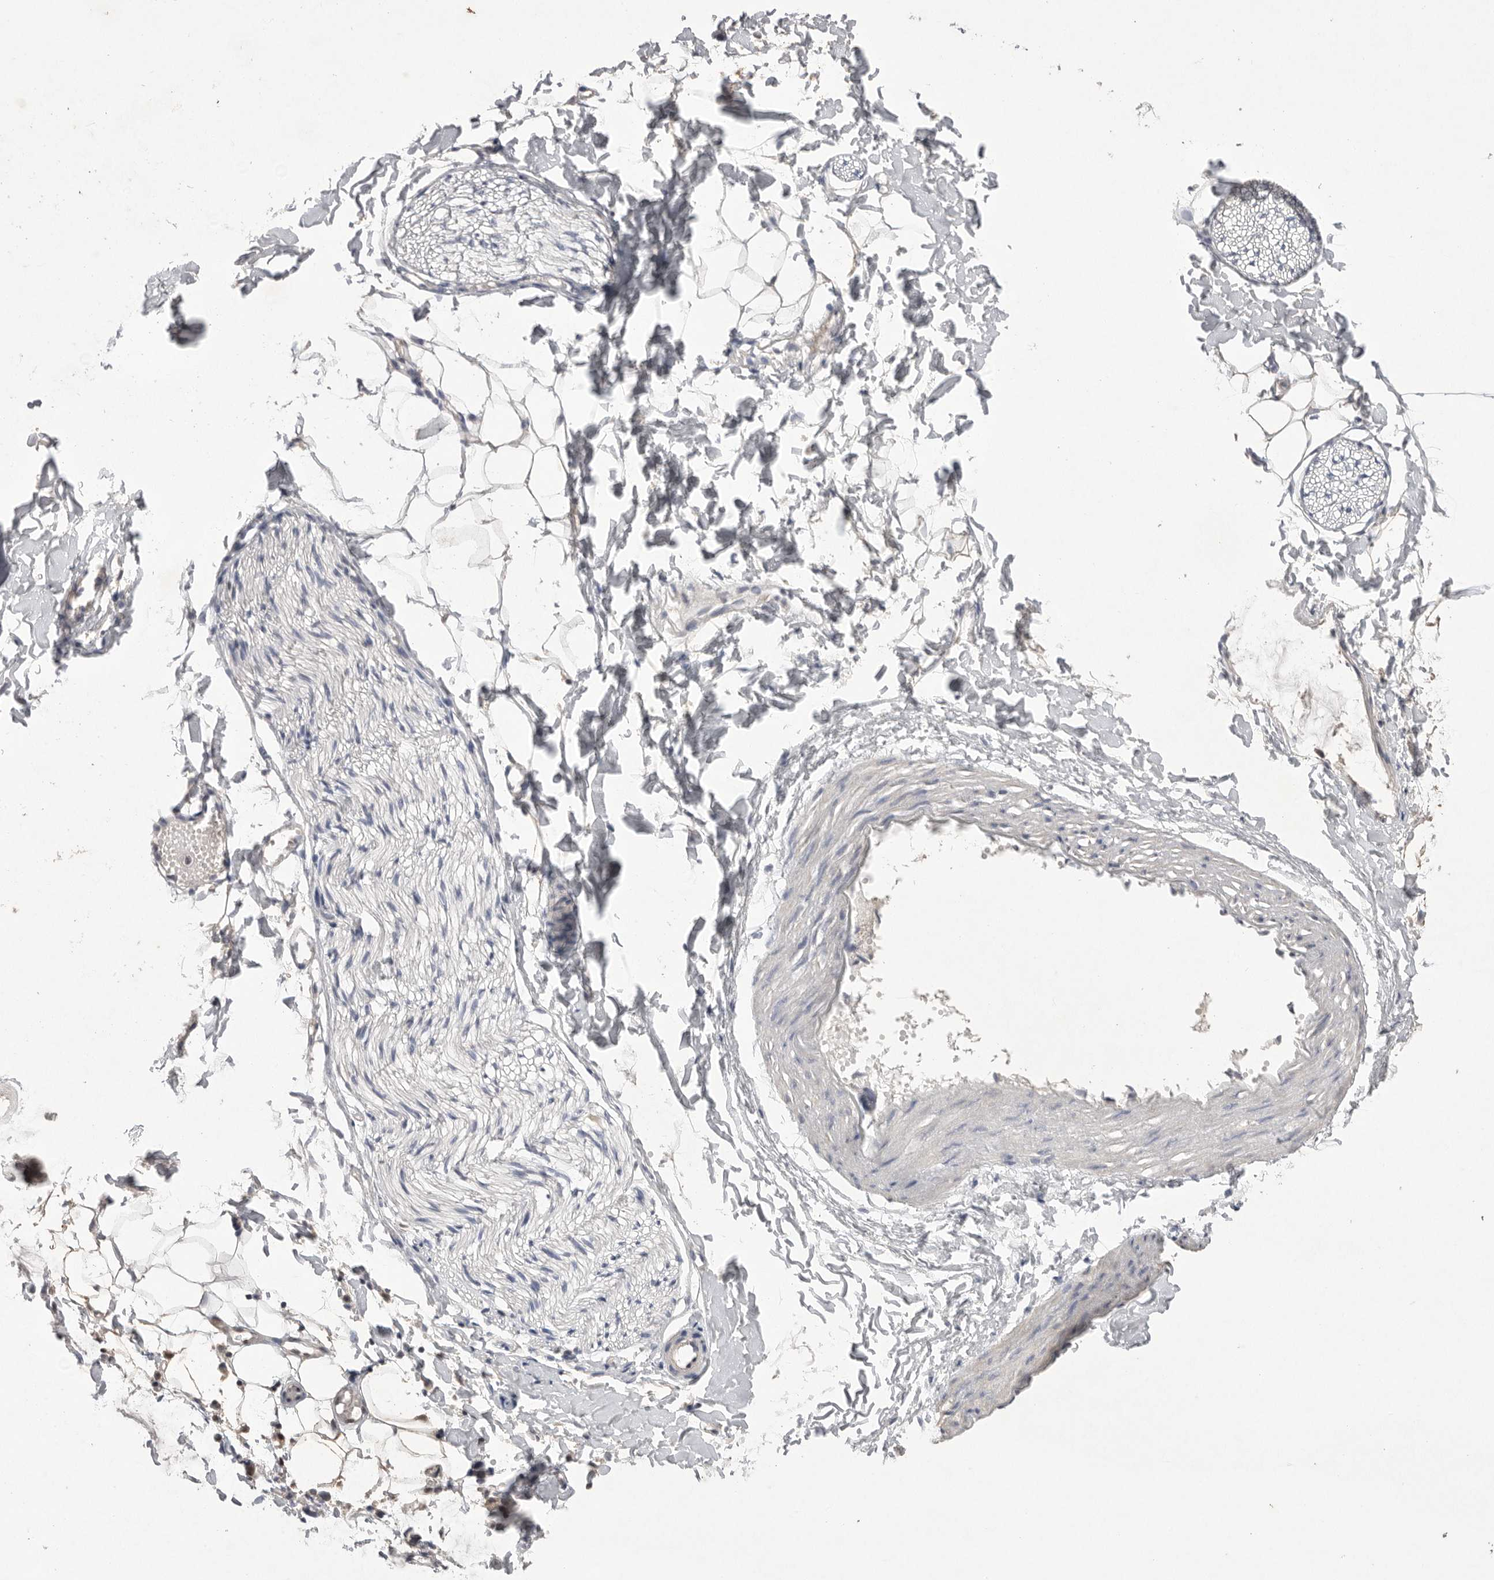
{"staining": {"intensity": "moderate", "quantity": "25%-75%", "location": "cytoplasmic/membranous,nuclear"}, "tissue": "adipose tissue", "cell_type": "Adipocytes", "image_type": "normal", "snomed": [{"axis": "morphology", "description": "Normal tissue, NOS"}, {"axis": "morphology", "description": "Adenocarcinoma, NOS"}, {"axis": "topography", "description": "Smooth muscle"}, {"axis": "topography", "description": "Colon"}], "caption": "Adipose tissue stained with DAB (3,3'-diaminobenzidine) immunohistochemistry (IHC) displays medium levels of moderate cytoplasmic/membranous,nuclear staining in approximately 25%-75% of adipocytes.", "gene": "HUS1", "patient": {"sex": "male", "age": 14}}